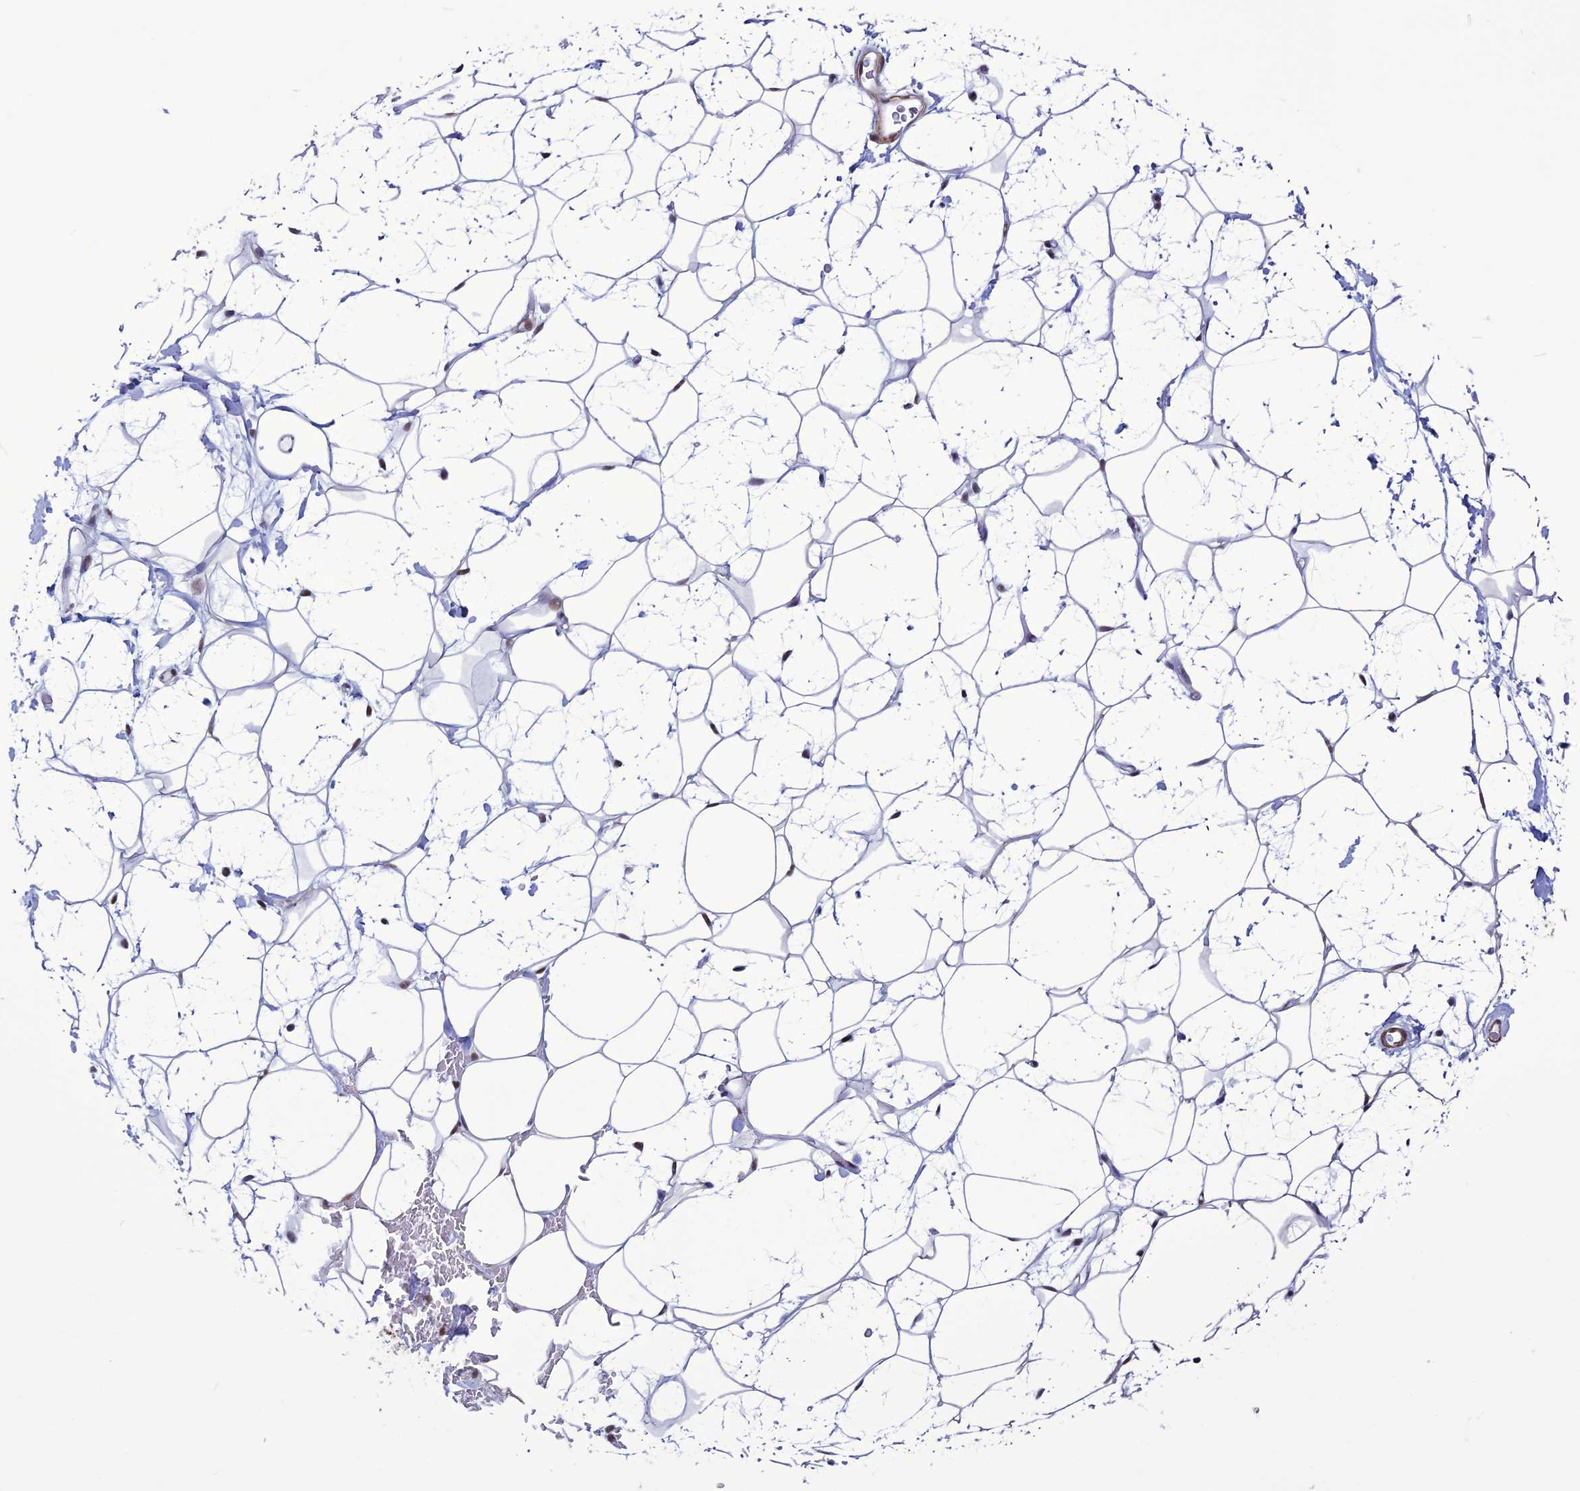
{"staining": {"intensity": "moderate", "quantity": ">75%", "location": "nuclear"}, "tissue": "adipose tissue", "cell_type": "Adipocytes", "image_type": "normal", "snomed": [{"axis": "morphology", "description": "Normal tissue, NOS"}, {"axis": "topography", "description": "Breast"}], "caption": "Adipocytes reveal moderate nuclear staining in approximately >75% of cells in normal adipose tissue.", "gene": "U2AF1", "patient": {"sex": "female", "age": 26}}